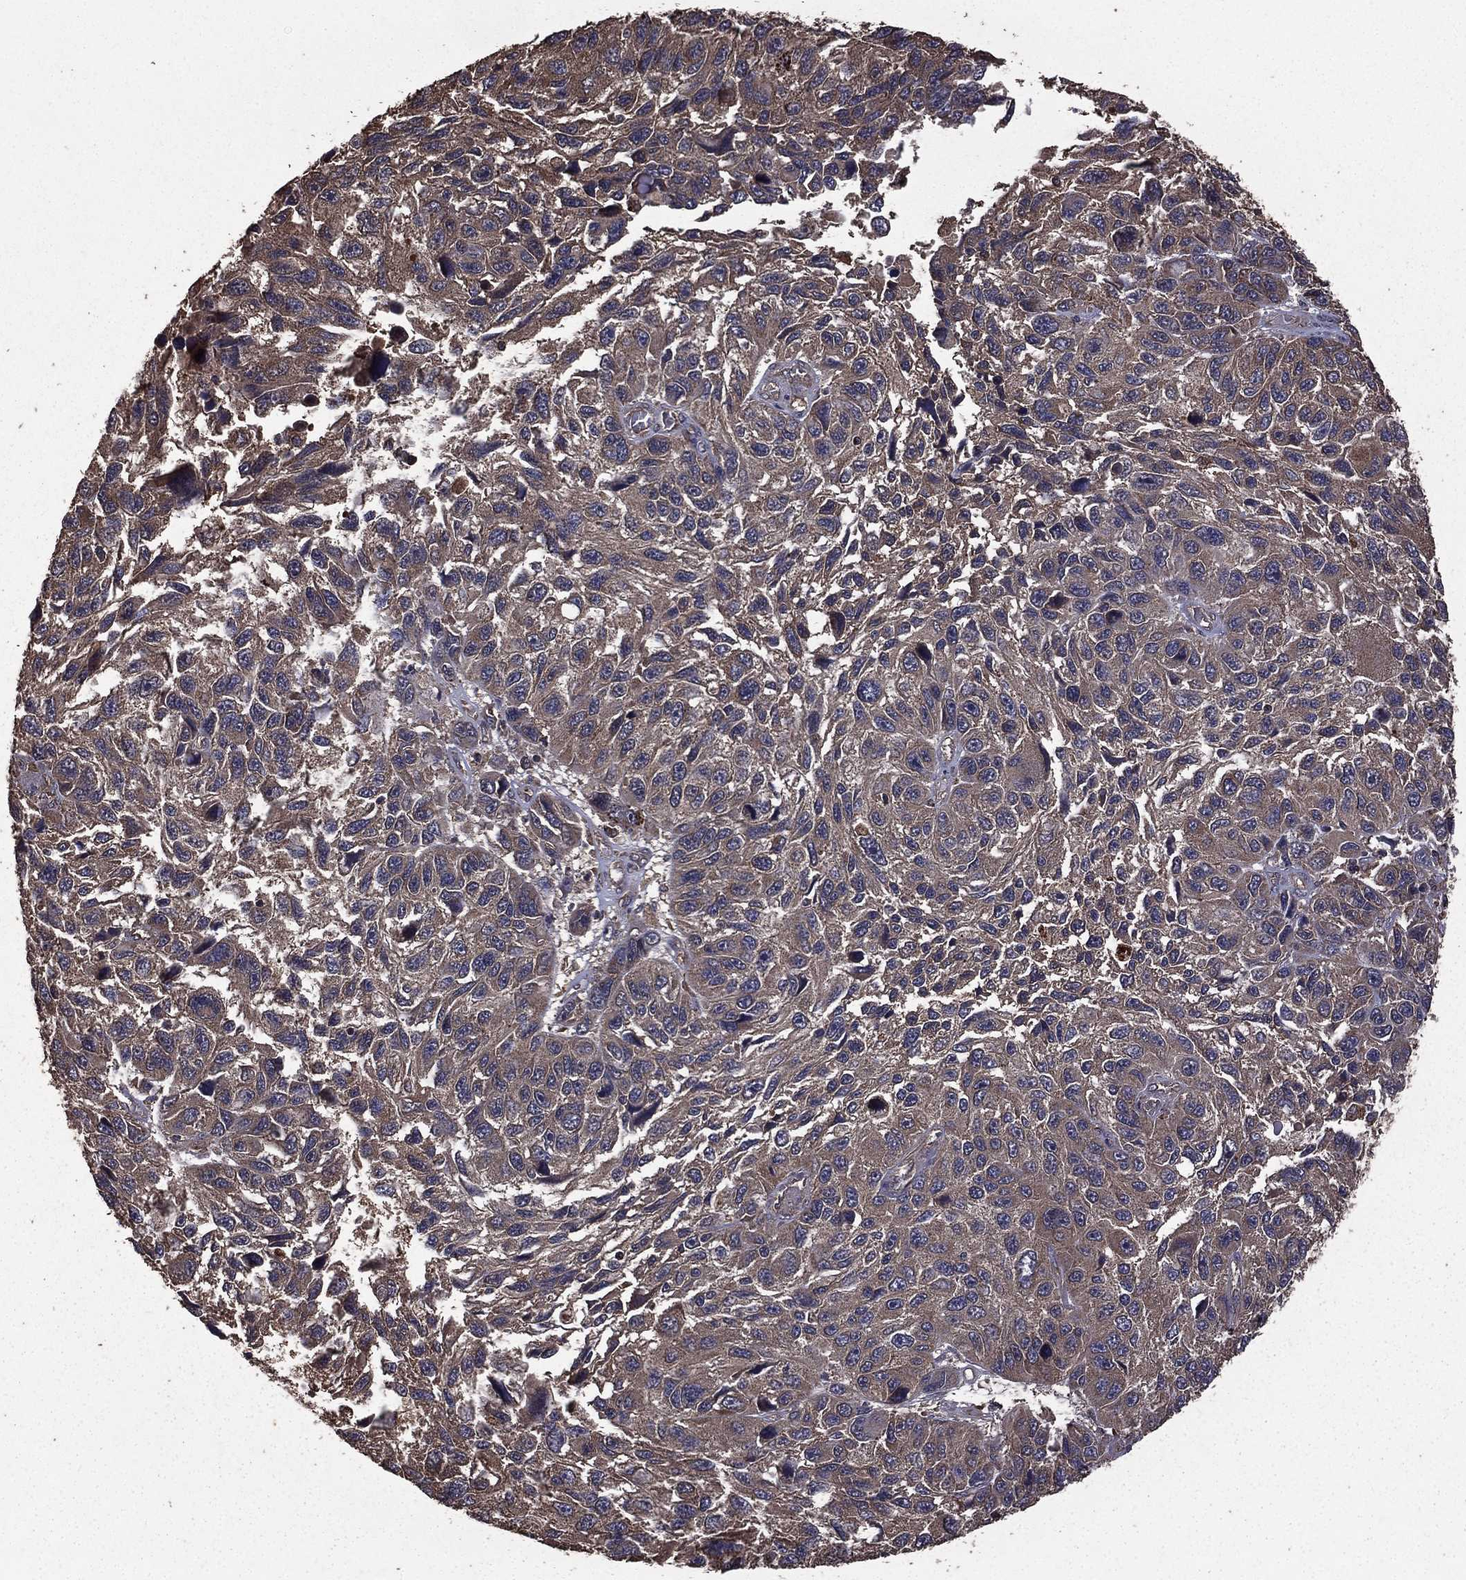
{"staining": {"intensity": "weak", "quantity": "<25%", "location": "cytoplasmic/membranous"}, "tissue": "melanoma", "cell_type": "Tumor cells", "image_type": "cancer", "snomed": [{"axis": "morphology", "description": "Malignant melanoma, NOS"}, {"axis": "topography", "description": "Skin"}], "caption": "A micrograph of malignant melanoma stained for a protein exhibits no brown staining in tumor cells. (Immunohistochemistry, brightfield microscopy, high magnification).", "gene": "BIRC6", "patient": {"sex": "male", "age": 53}}